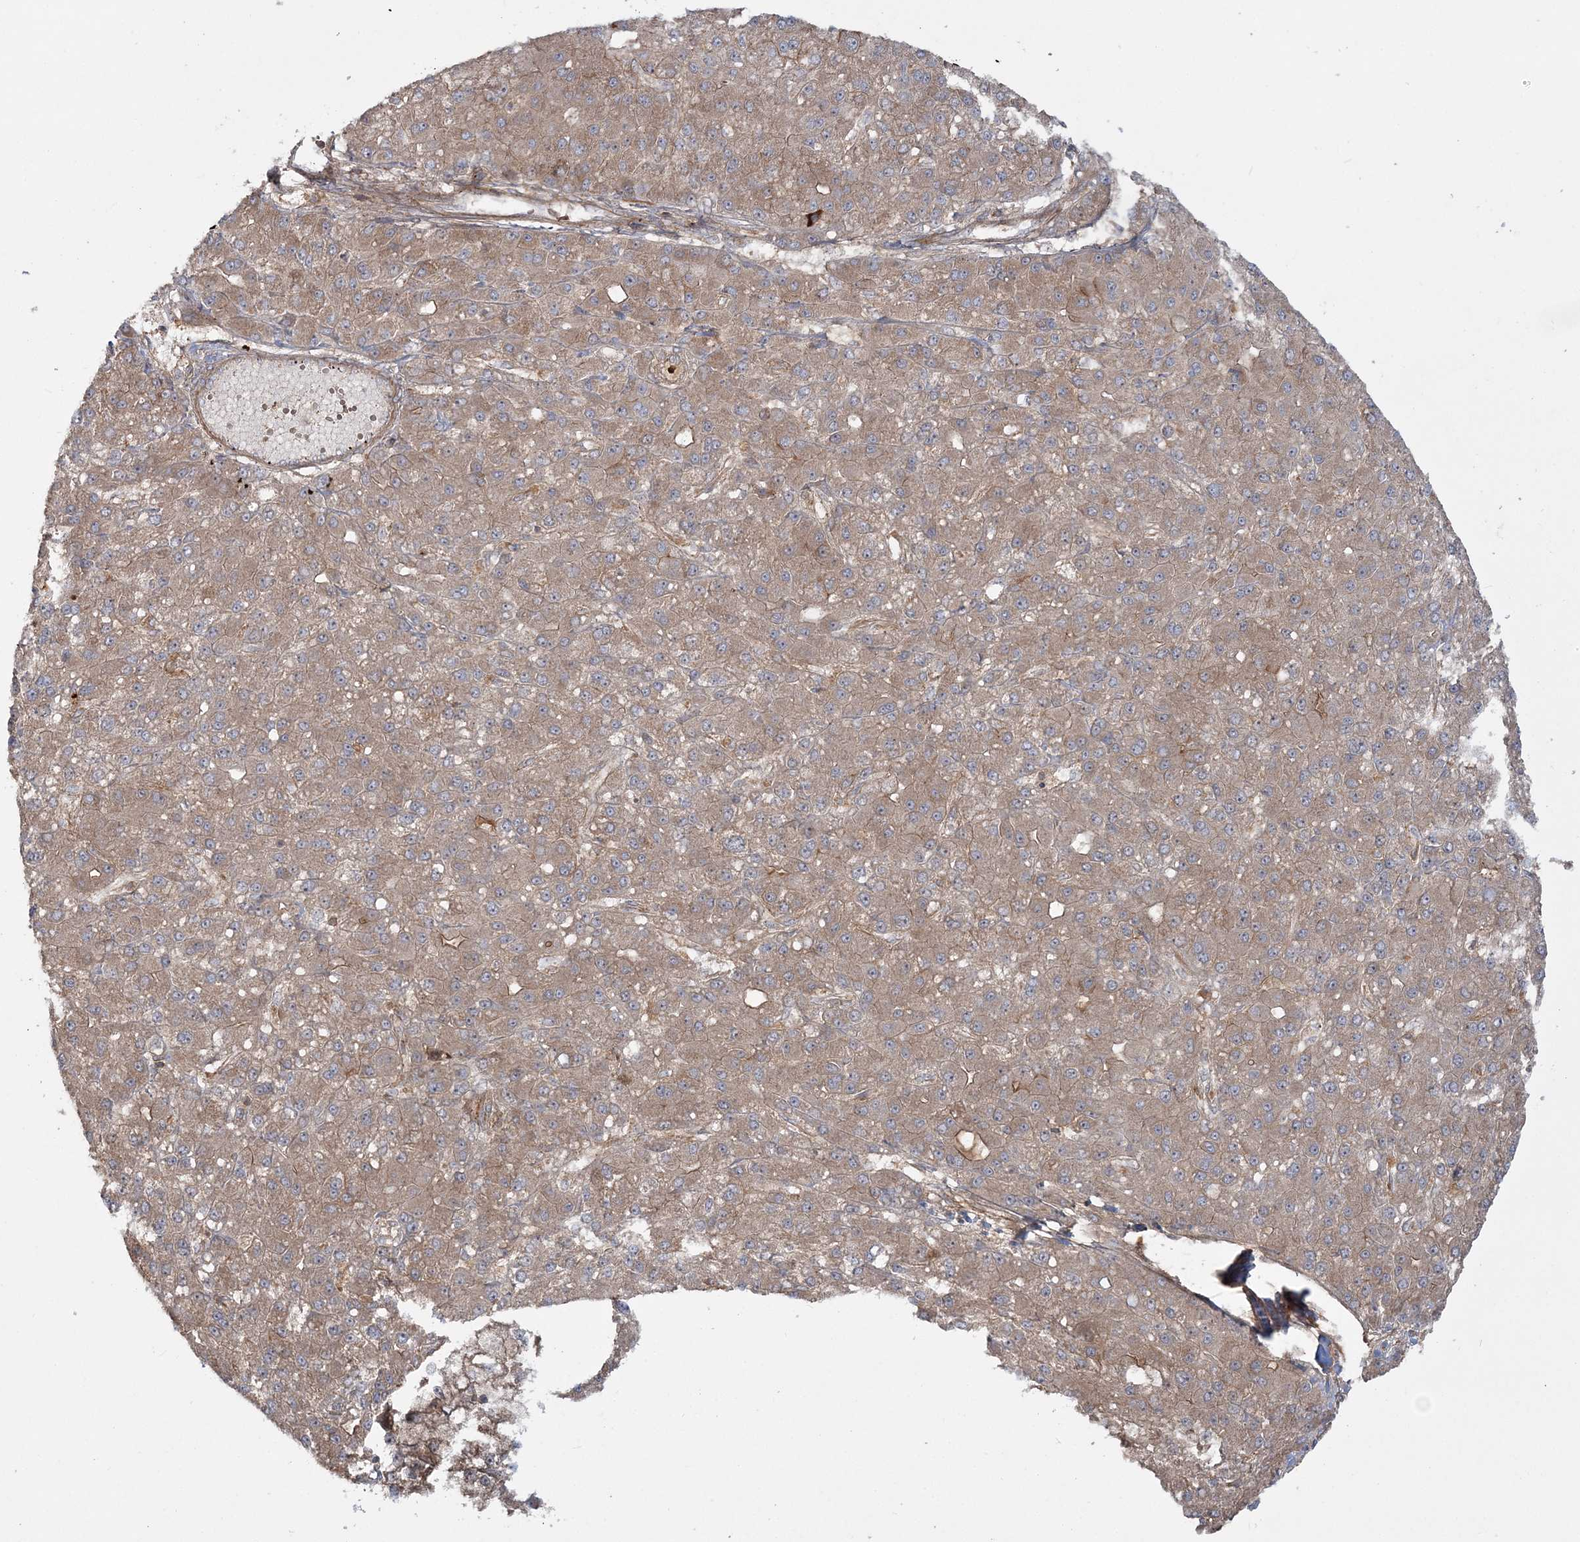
{"staining": {"intensity": "weak", "quantity": ">75%", "location": "cytoplasmic/membranous"}, "tissue": "liver cancer", "cell_type": "Tumor cells", "image_type": "cancer", "snomed": [{"axis": "morphology", "description": "Carcinoma, Hepatocellular, NOS"}, {"axis": "topography", "description": "Liver"}], "caption": "Immunohistochemical staining of liver cancer displays low levels of weak cytoplasmic/membranous protein expression in about >75% of tumor cells.", "gene": "MOCS2", "patient": {"sex": "male", "age": 67}}